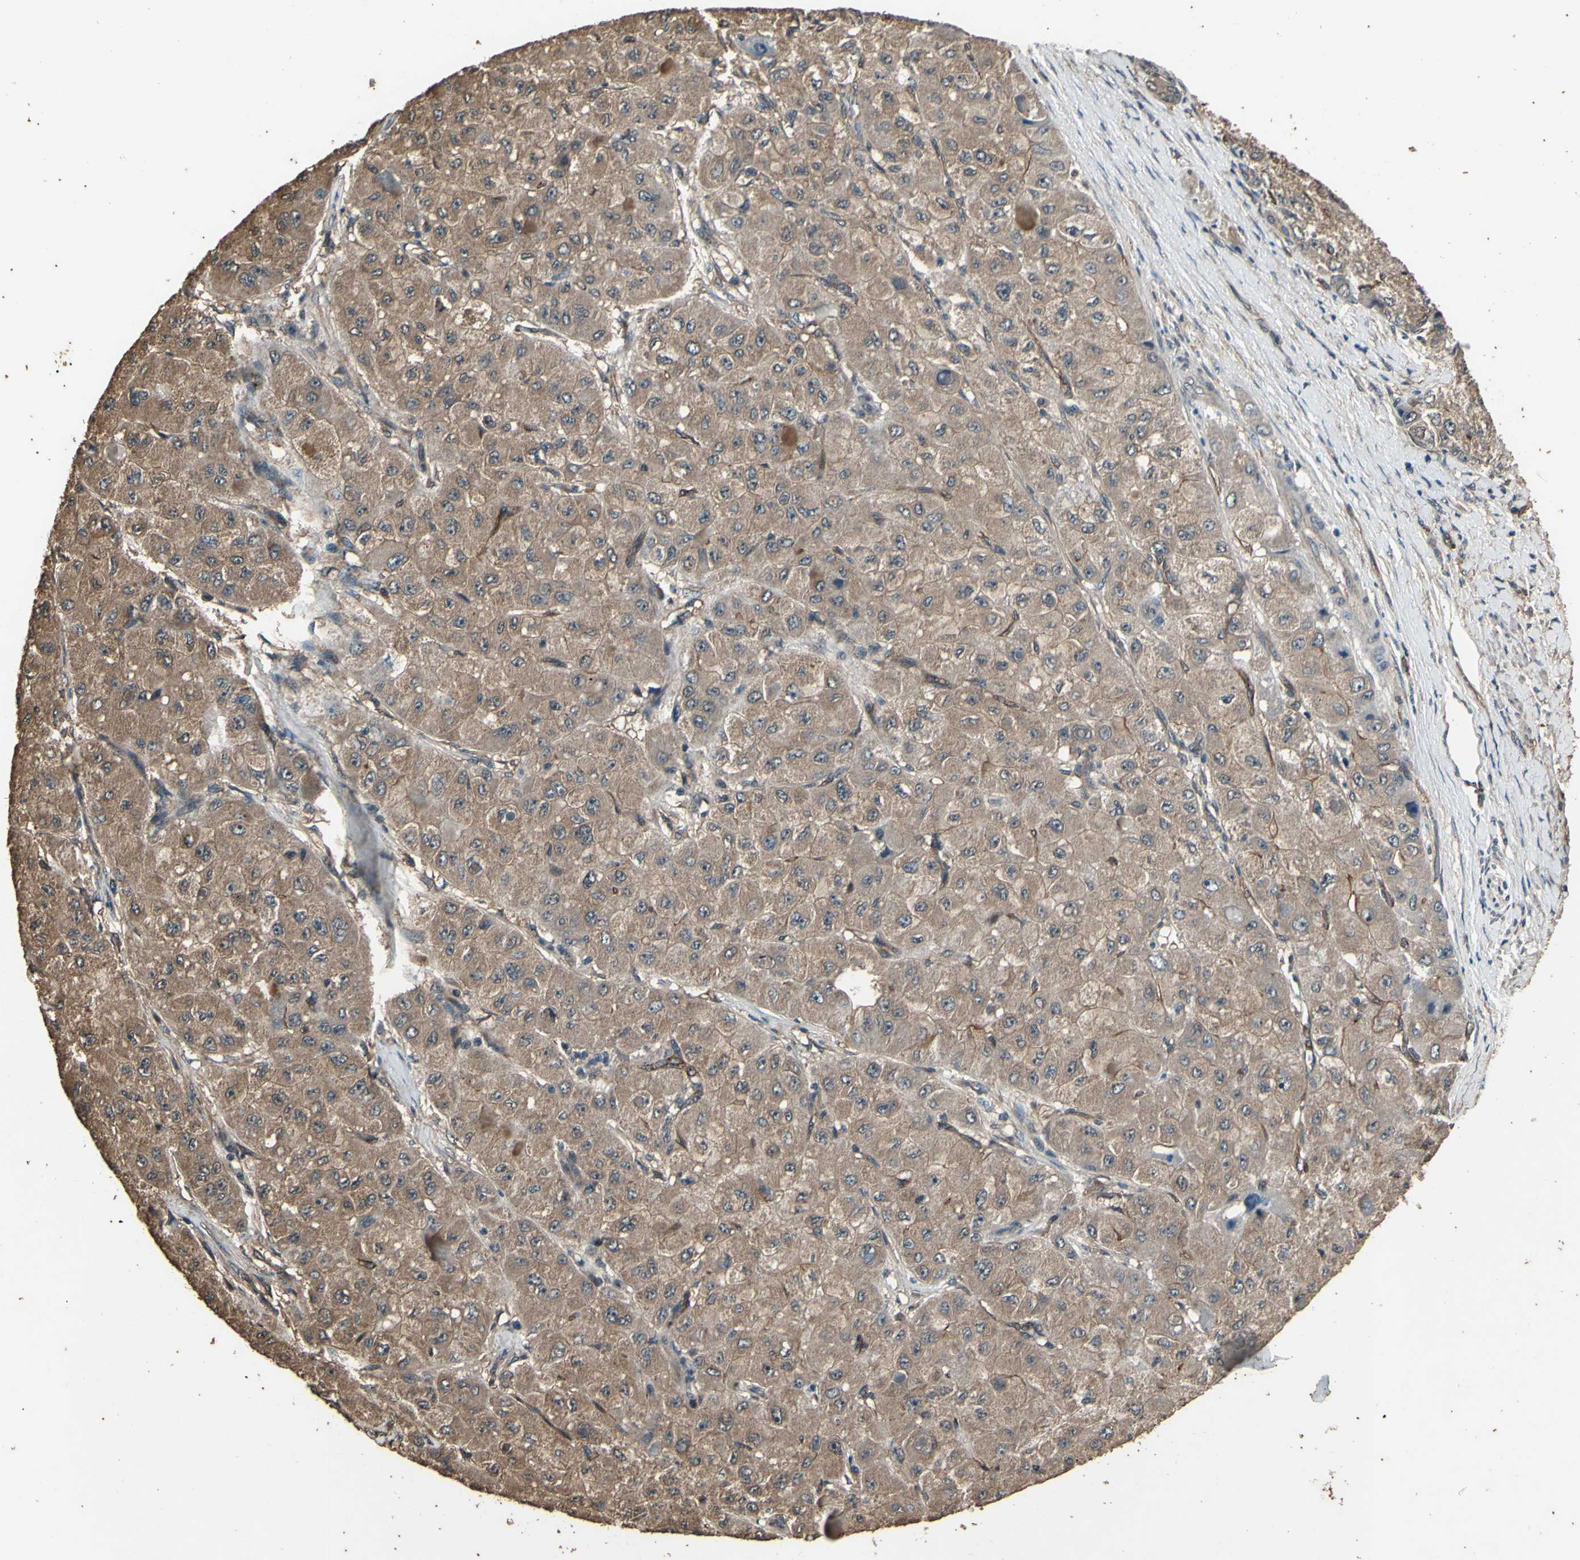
{"staining": {"intensity": "moderate", "quantity": ">75%", "location": "cytoplasmic/membranous"}, "tissue": "liver cancer", "cell_type": "Tumor cells", "image_type": "cancer", "snomed": [{"axis": "morphology", "description": "Carcinoma, Hepatocellular, NOS"}, {"axis": "topography", "description": "Liver"}], "caption": "Immunohistochemical staining of liver cancer demonstrates medium levels of moderate cytoplasmic/membranous protein staining in about >75% of tumor cells.", "gene": "TSPO", "patient": {"sex": "male", "age": 80}}